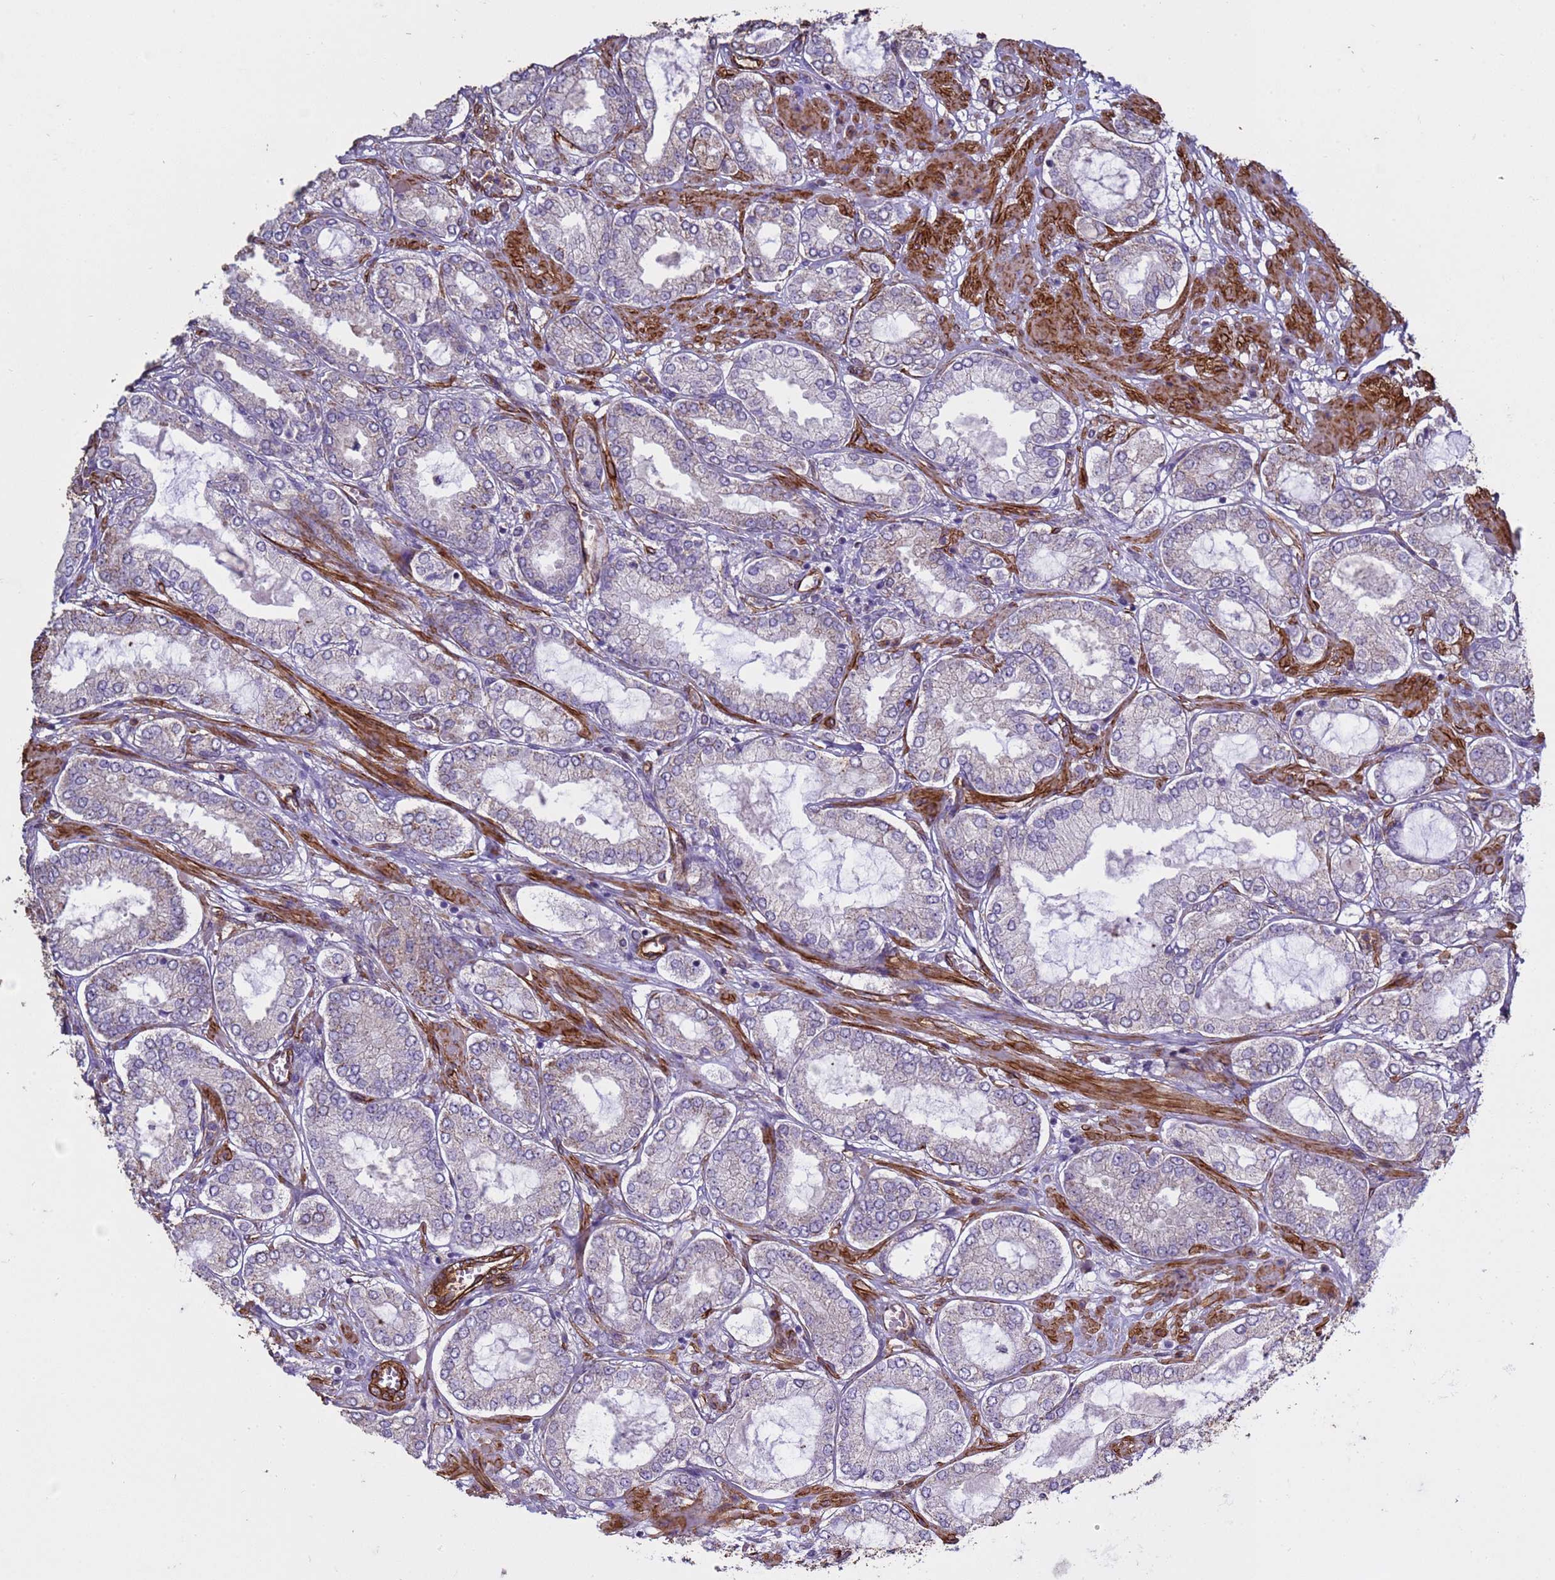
{"staining": {"intensity": "negative", "quantity": "none", "location": "none"}, "tissue": "prostate cancer", "cell_type": "Tumor cells", "image_type": "cancer", "snomed": [{"axis": "morphology", "description": "Adenocarcinoma, High grade"}, {"axis": "topography", "description": "Prostate"}], "caption": "IHC photomicrograph of prostate cancer (adenocarcinoma (high-grade)) stained for a protein (brown), which exhibits no expression in tumor cells.", "gene": "GASK1A", "patient": {"sex": "male", "age": 68}}